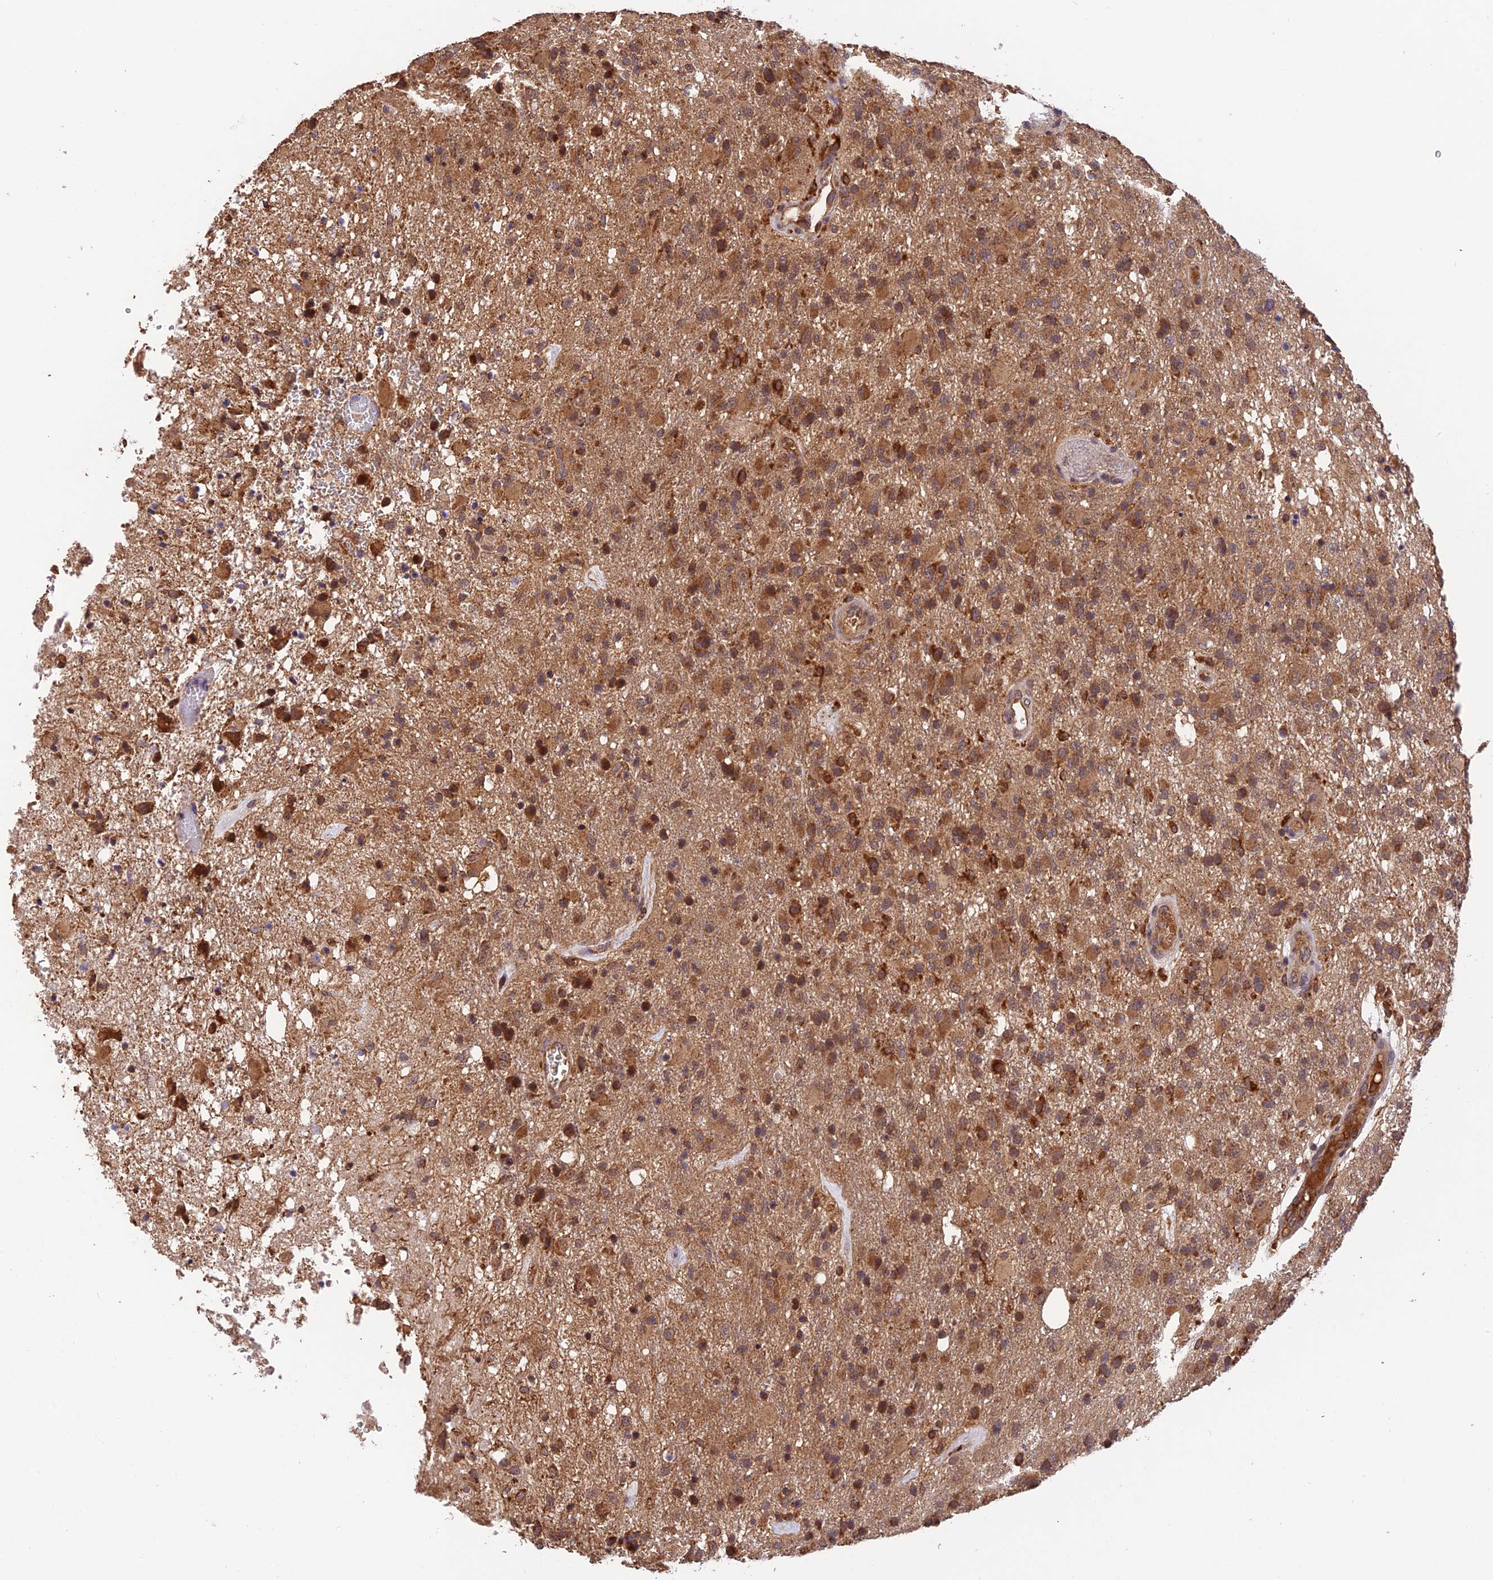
{"staining": {"intensity": "moderate", "quantity": ">75%", "location": "cytoplasmic/membranous"}, "tissue": "glioma", "cell_type": "Tumor cells", "image_type": "cancer", "snomed": [{"axis": "morphology", "description": "Glioma, malignant, High grade"}, {"axis": "topography", "description": "Brain"}], "caption": "Glioma stained with DAB (3,3'-diaminobenzidine) immunohistochemistry (IHC) displays medium levels of moderate cytoplasmic/membranous positivity in approximately >75% of tumor cells.", "gene": "MNS1", "patient": {"sex": "female", "age": 74}}